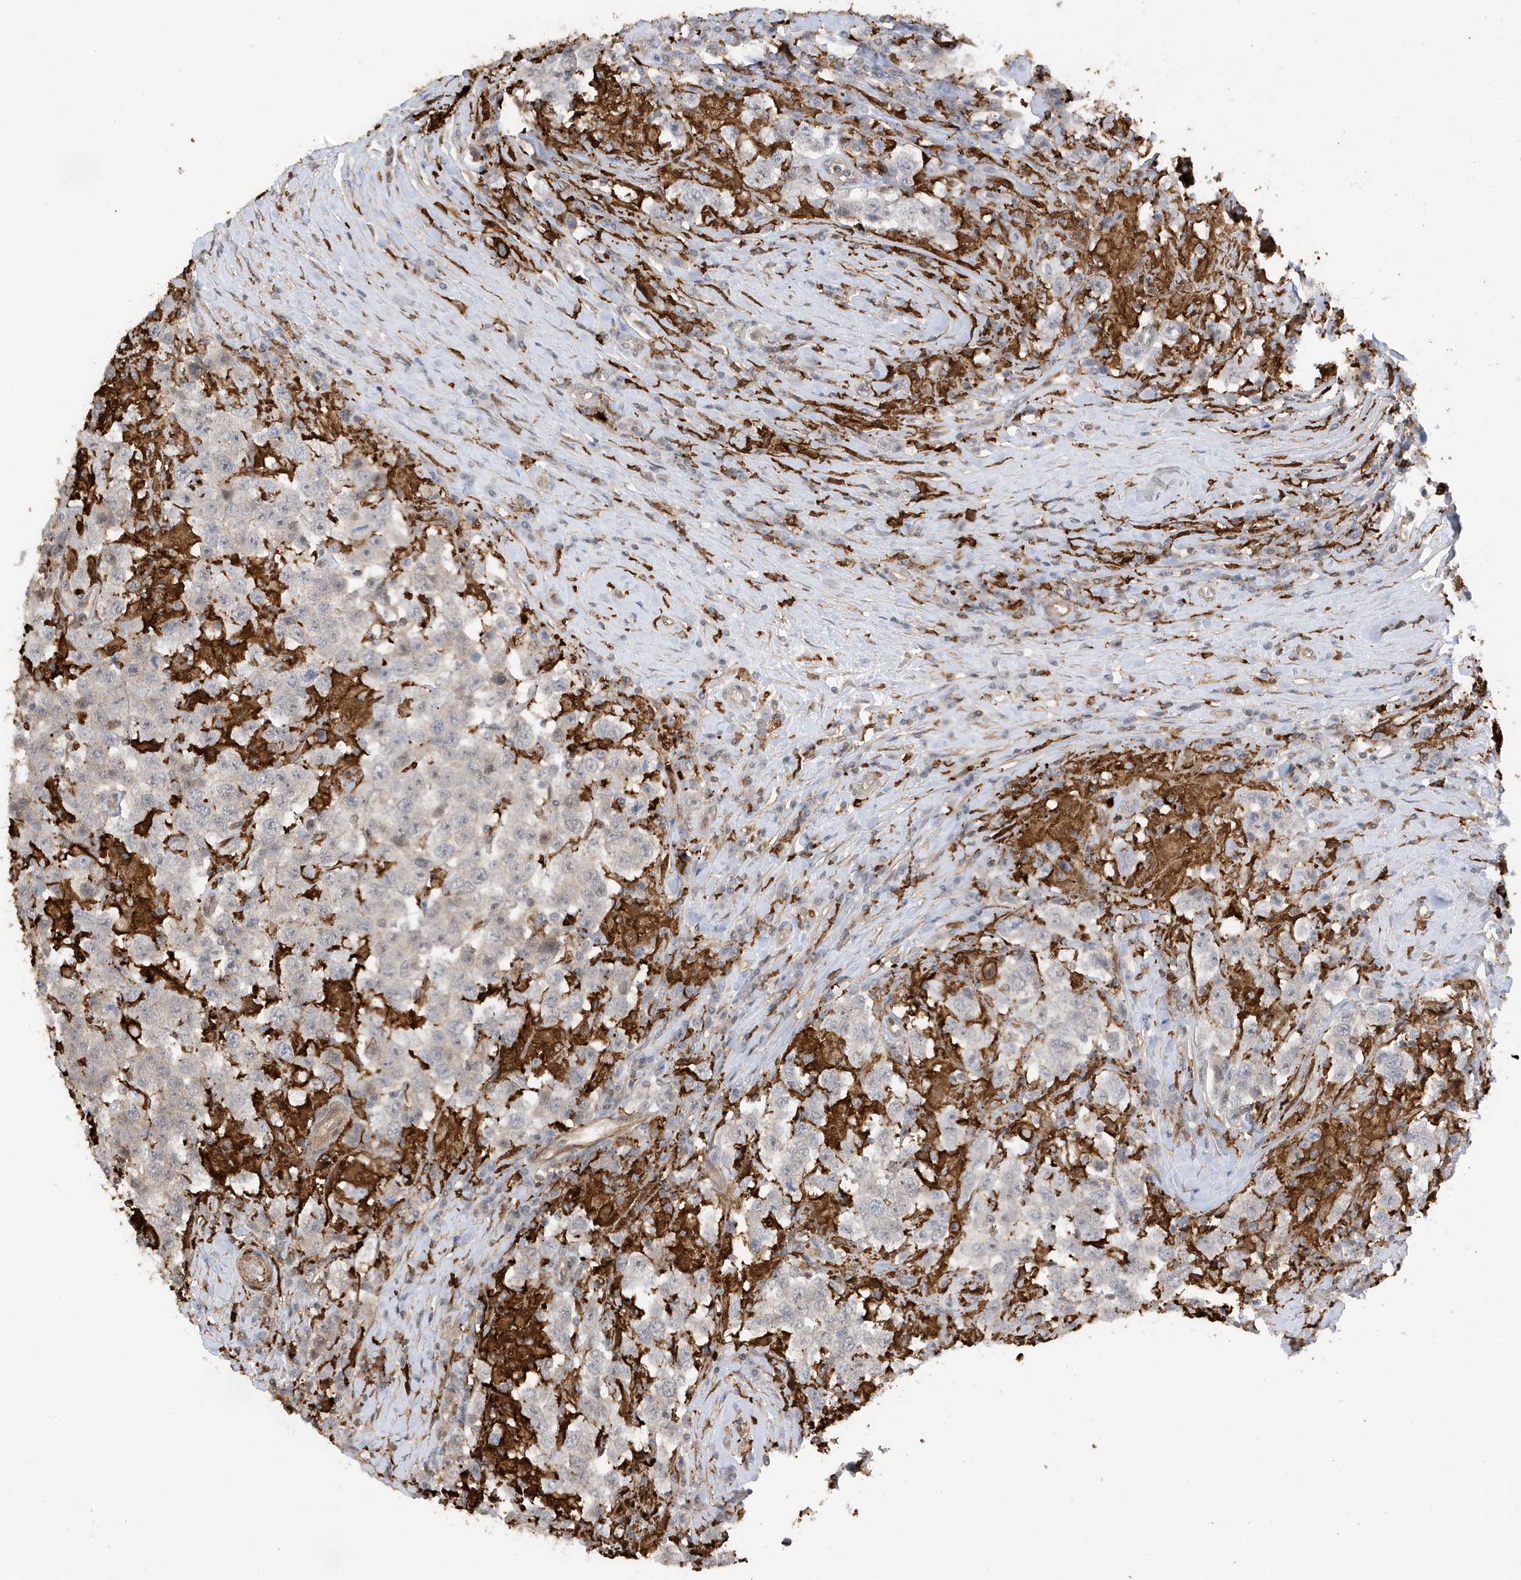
{"staining": {"intensity": "negative", "quantity": "none", "location": "none"}, "tissue": "testis cancer", "cell_type": "Tumor cells", "image_type": "cancer", "snomed": [{"axis": "morphology", "description": "Seminoma, NOS"}, {"axis": "topography", "description": "Testis"}], "caption": "Seminoma (testis) was stained to show a protein in brown. There is no significant positivity in tumor cells.", "gene": "PHACTR2", "patient": {"sex": "male", "age": 41}}